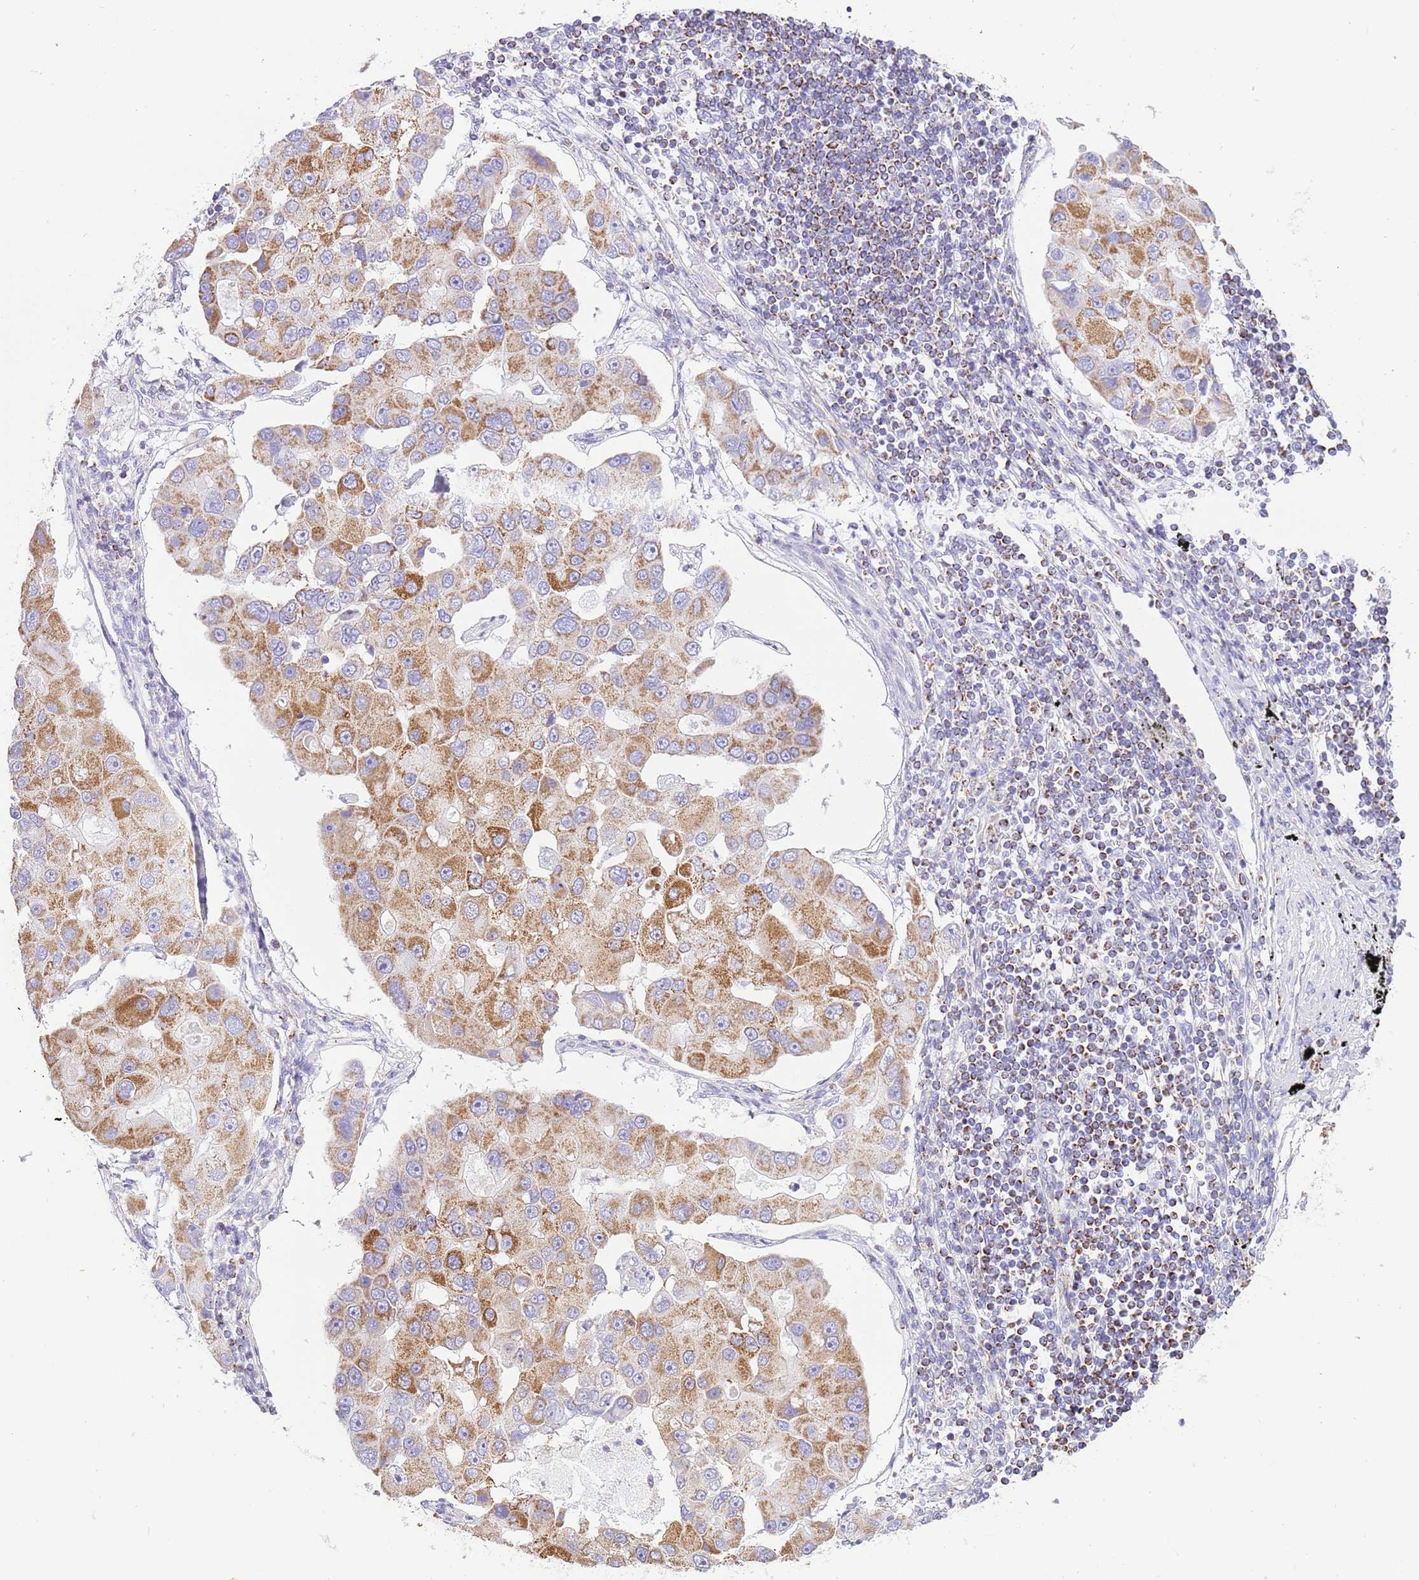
{"staining": {"intensity": "moderate", "quantity": ">75%", "location": "cytoplasmic/membranous"}, "tissue": "lung cancer", "cell_type": "Tumor cells", "image_type": "cancer", "snomed": [{"axis": "morphology", "description": "Adenocarcinoma, NOS"}, {"axis": "topography", "description": "Lung"}], "caption": "Lung cancer stained with a protein marker shows moderate staining in tumor cells.", "gene": "SUCLG2", "patient": {"sex": "female", "age": 54}}